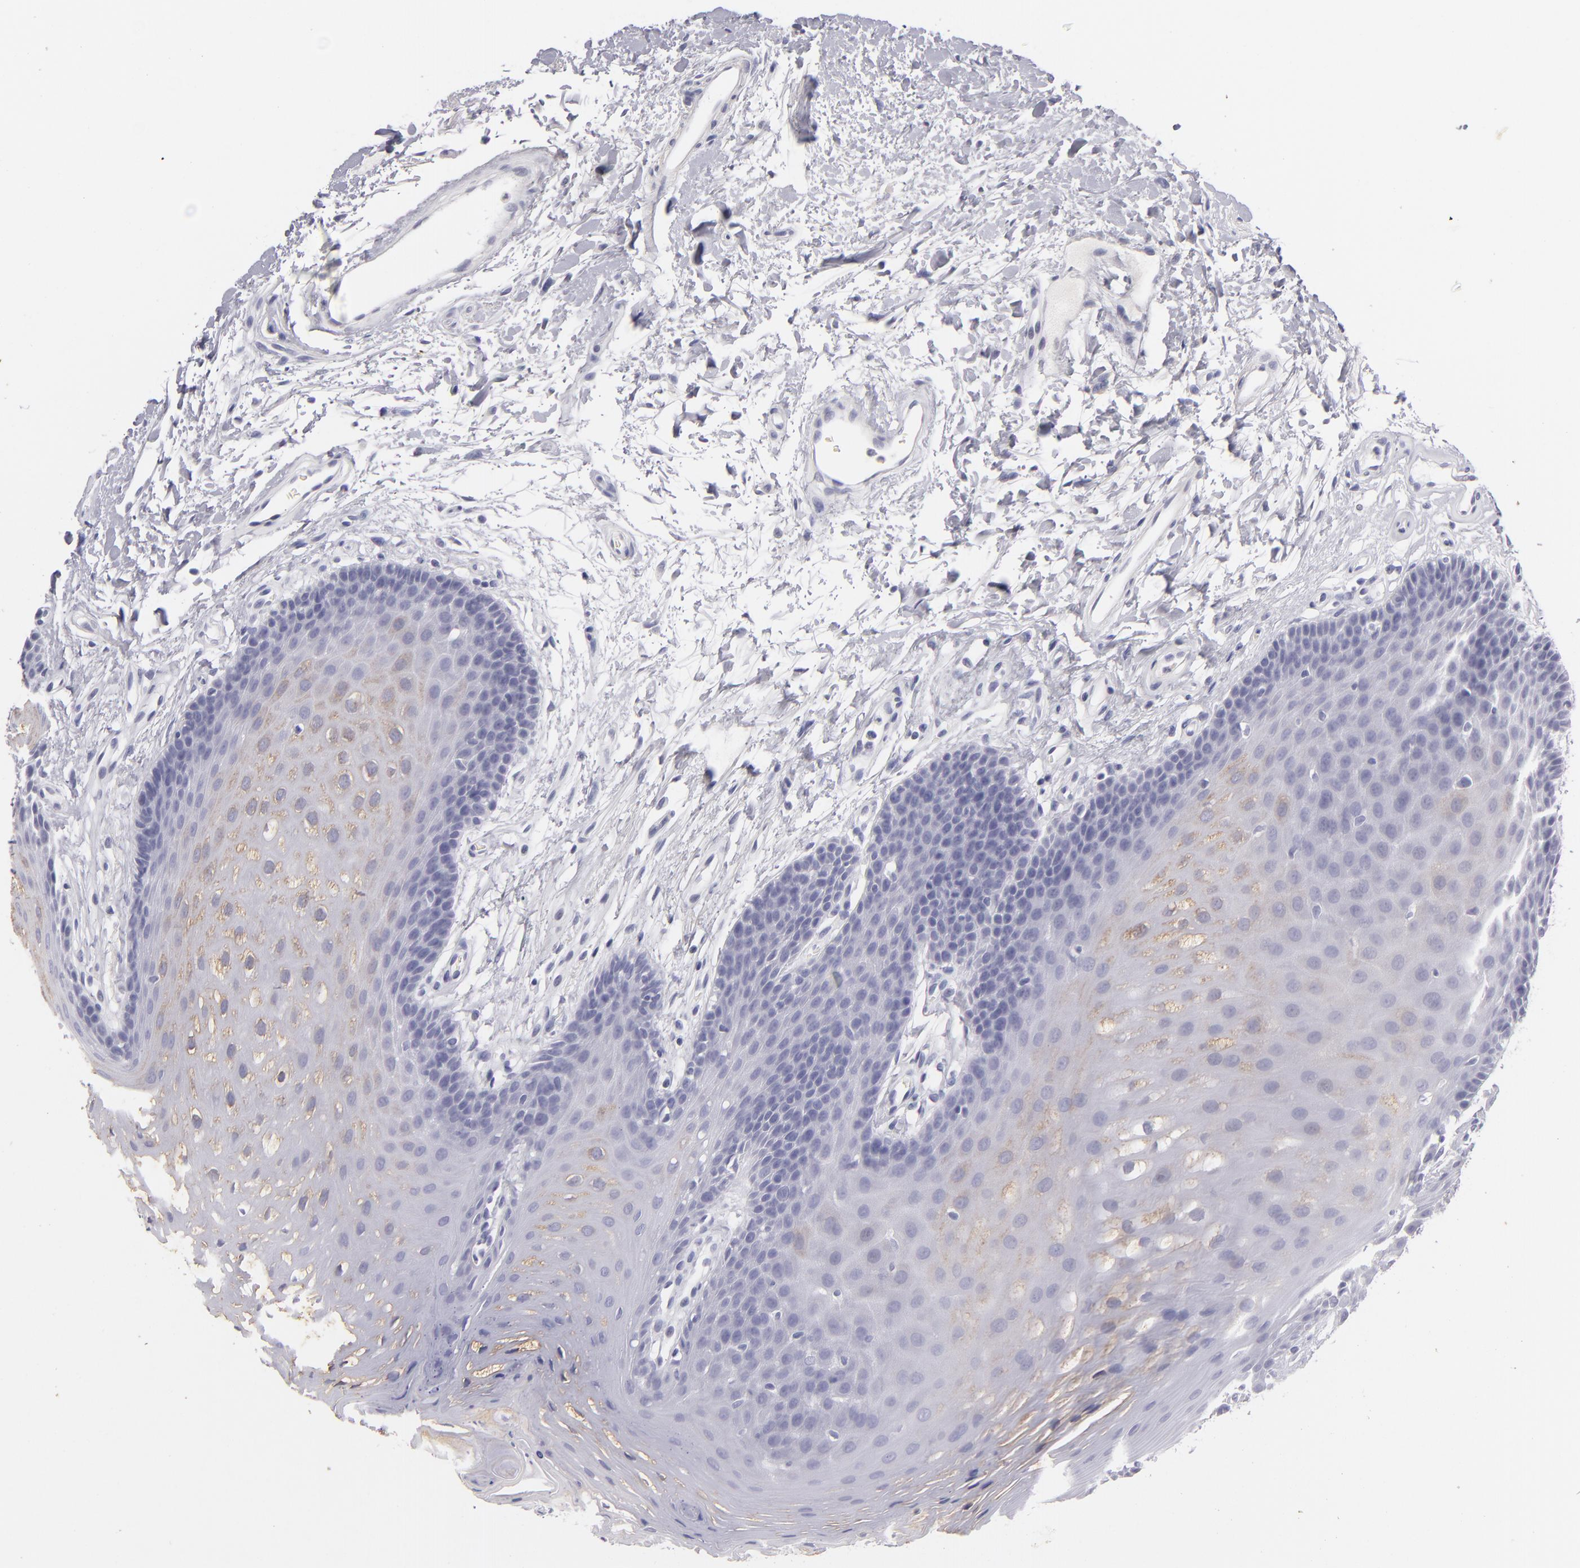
{"staining": {"intensity": "weak", "quantity": "25%-75%", "location": "cytoplasmic/membranous"}, "tissue": "oral mucosa", "cell_type": "Squamous epithelial cells", "image_type": "normal", "snomed": [{"axis": "morphology", "description": "Normal tissue, NOS"}, {"axis": "topography", "description": "Oral tissue"}], "caption": "Immunohistochemistry (IHC) (DAB) staining of unremarkable human oral mucosa exhibits weak cytoplasmic/membranous protein positivity in approximately 25%-75% of squamous epithelial cells.", "gene": "TNNC1", "patient": {"sex": "male", "age": 62}}